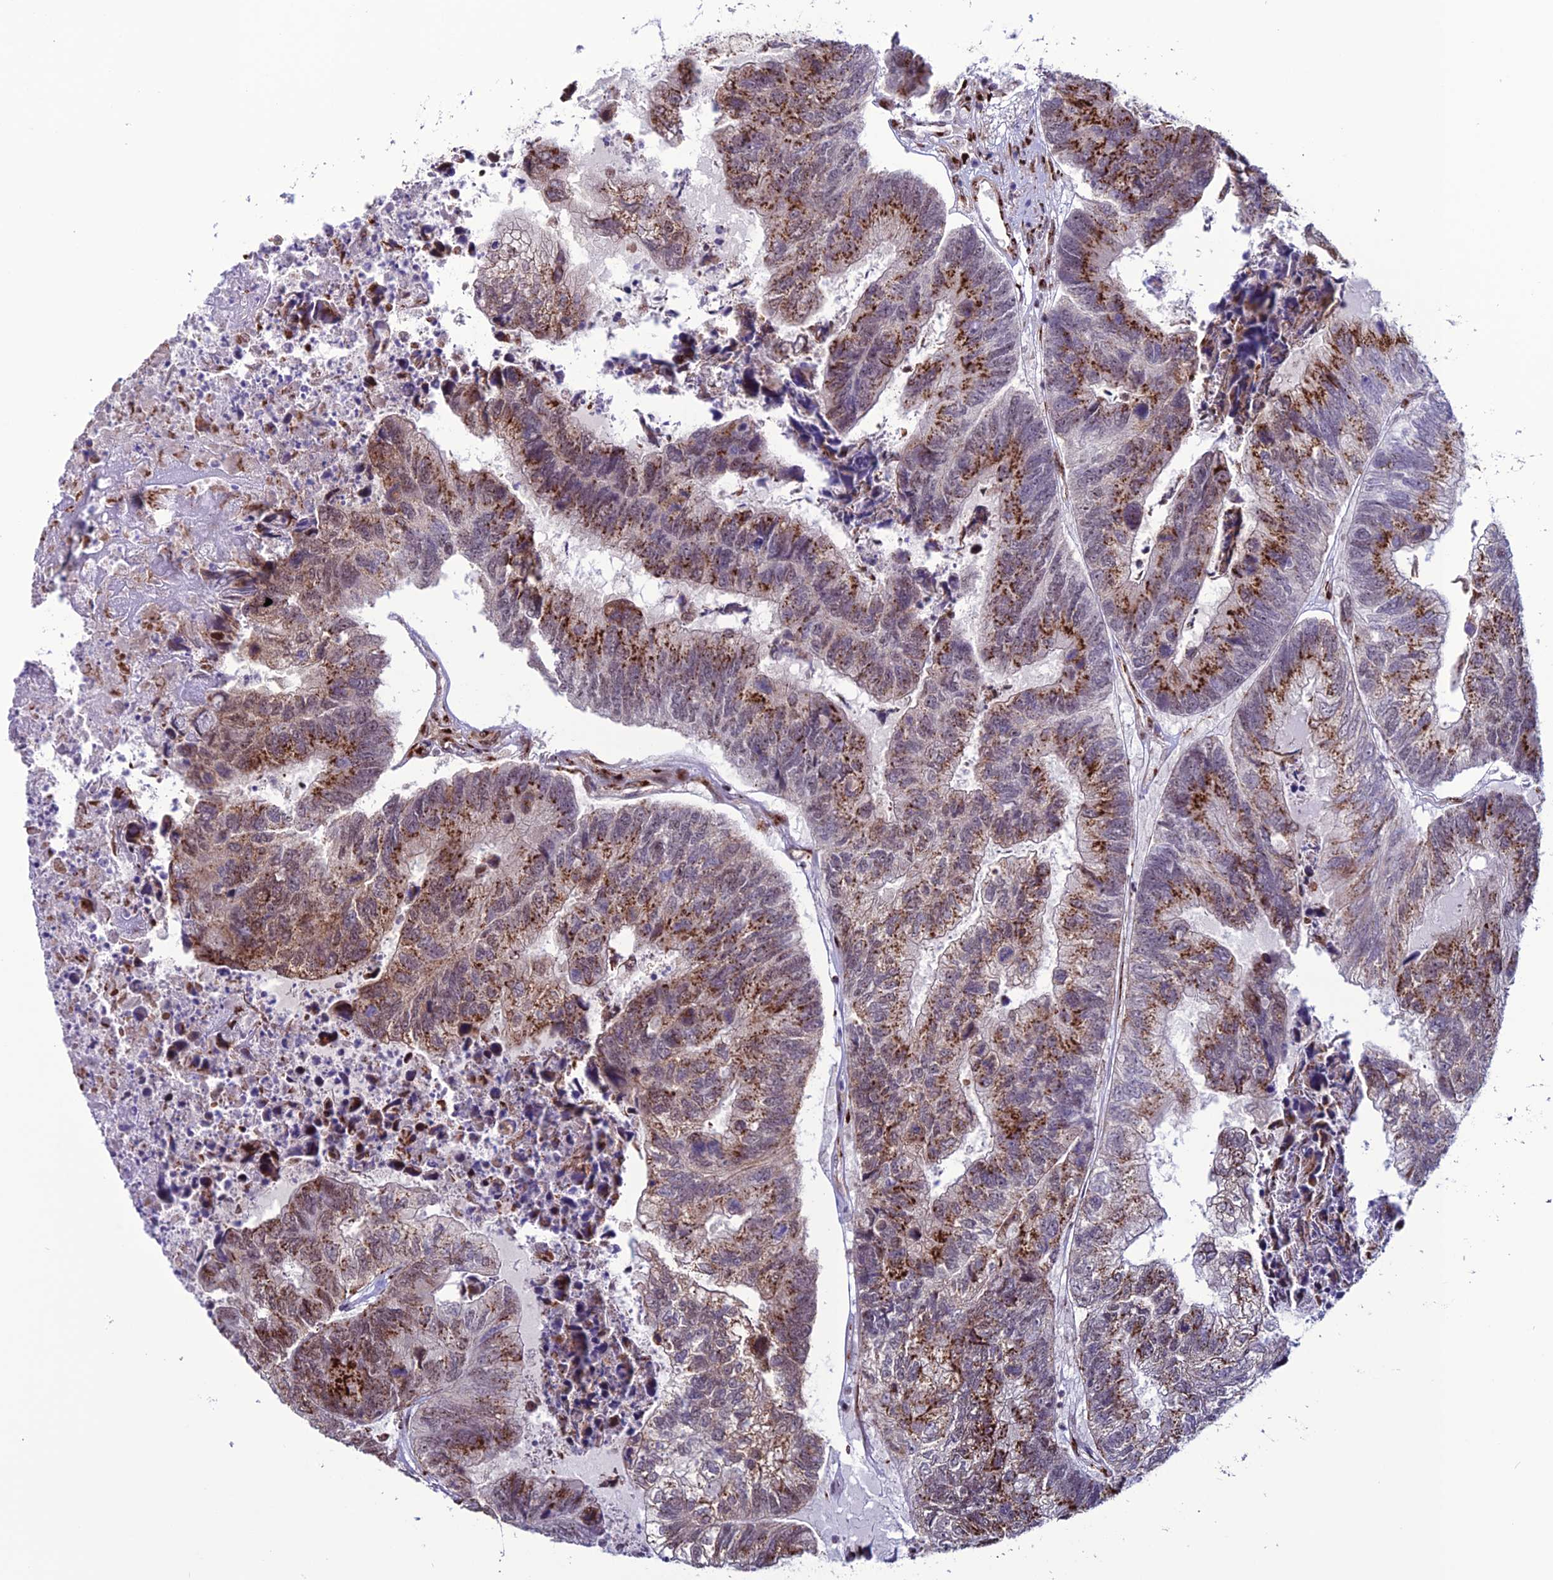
{"staining": {"intensity": "strong", "quantity": ">75%", "location": "cytoplasmic/membranous,nuclear"}, "tissue": "colorectal cancer", "cell_type": "Tumor cells", "image_type": "cancer", "snomed": [{"axis": "morphology", "description": "Adenocarcinoma, NOS"}, {"axis": "topography", "description": "Colon"}], "caption": "A high amount of strong cytoplasmic/membranous and nuclear staining is appreciated in about >75% of tumor cells in colorectal adenocarcinoma tissue.", "gene": "PLEKHA4", "patient": {"sex": "female", "age": 67}}